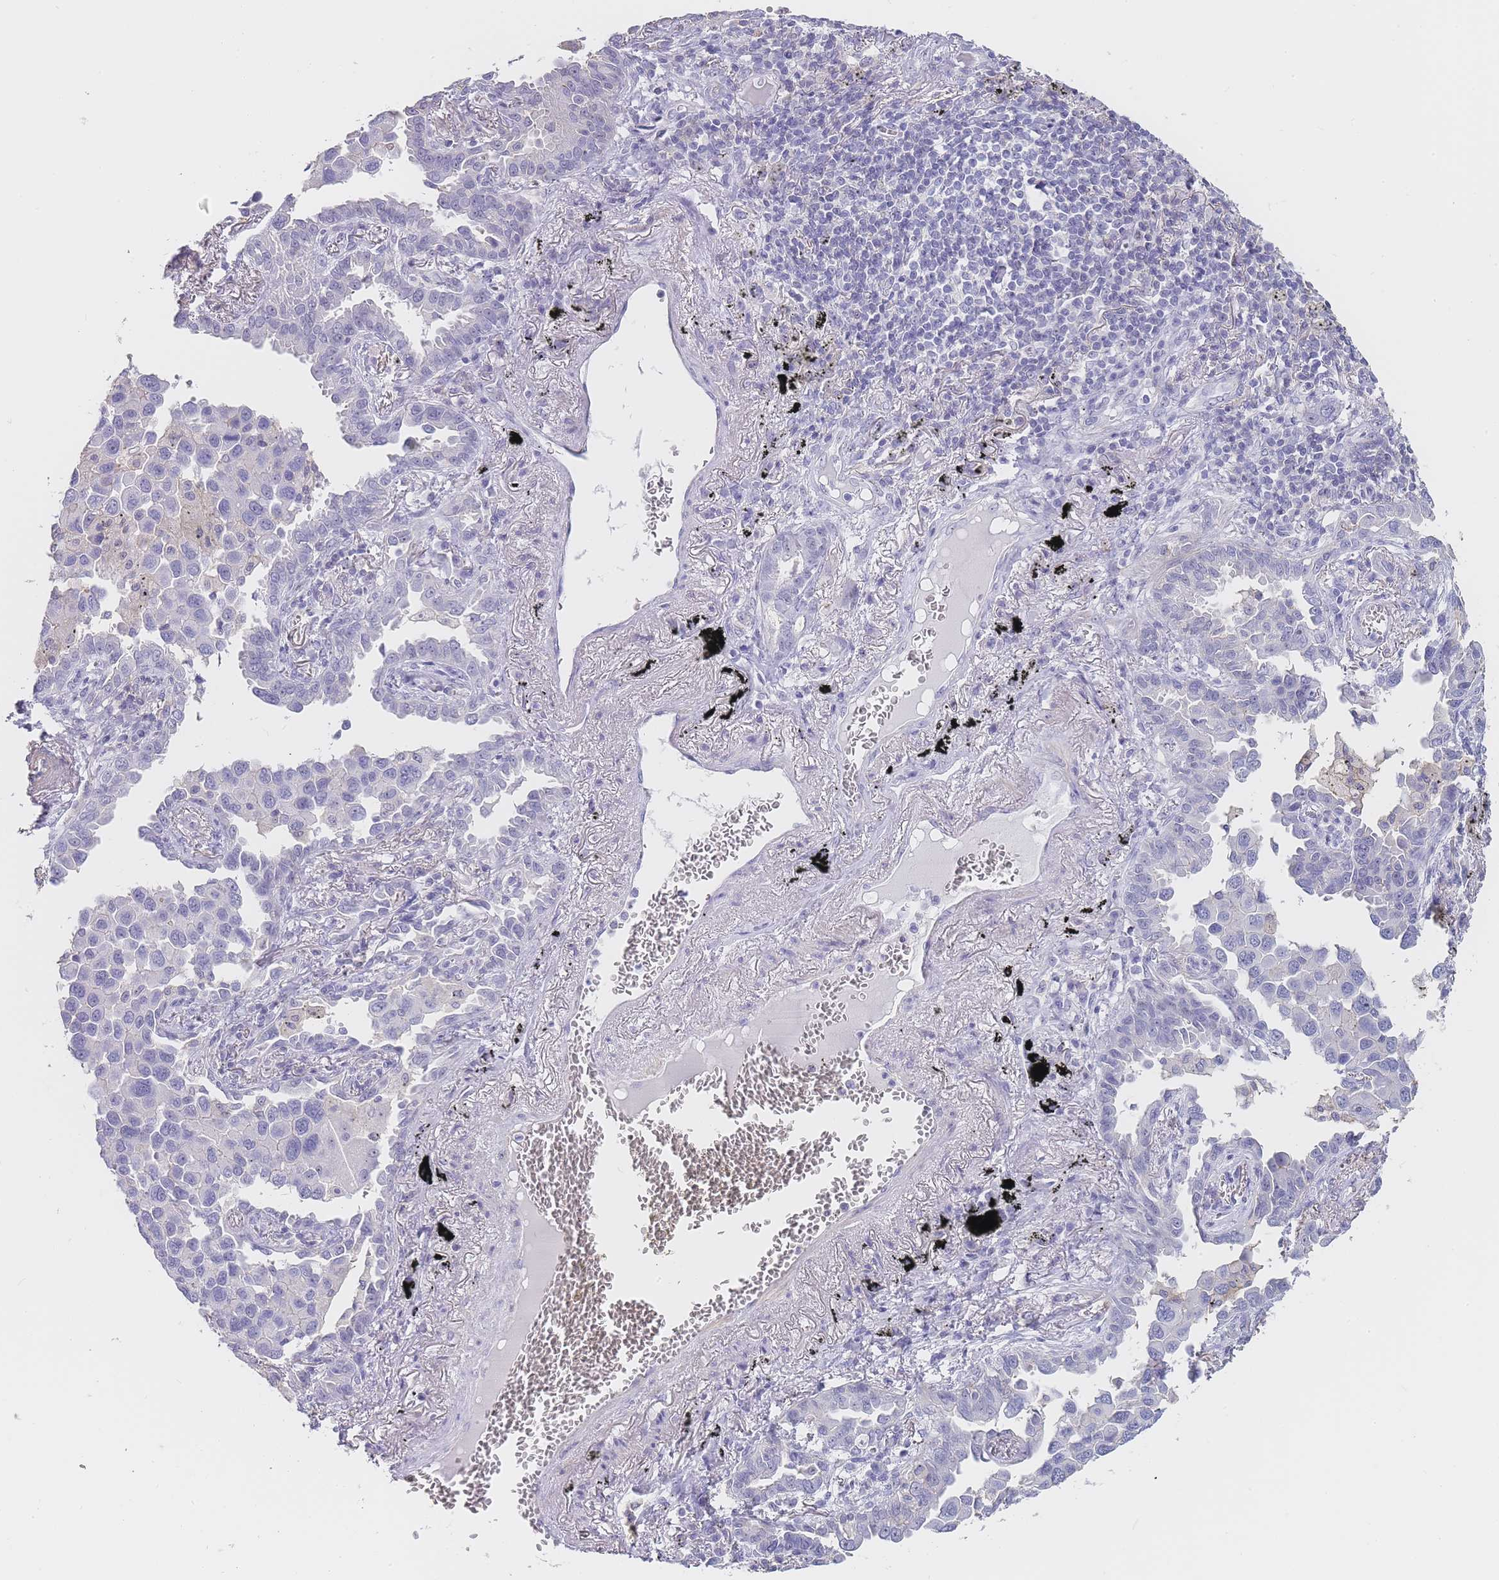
{"staining": {"intensity": "negative", "quantity": "none", "location": "none"}, "tissue": "lung cancer", "cell_type": "Tumor cells", "image_type": "cancer", "snomed": [{"axis": "morphology", "description": "Adenocarcinoma, NOS"}, {"axis": "topography", "description": "Lung"}], "caption": "A photomicrograph of human lung adenocarcinoma is negative for staining in tumor cells.", "gene": "NOP14", "patient": {"sex": "male", "age": 67}}